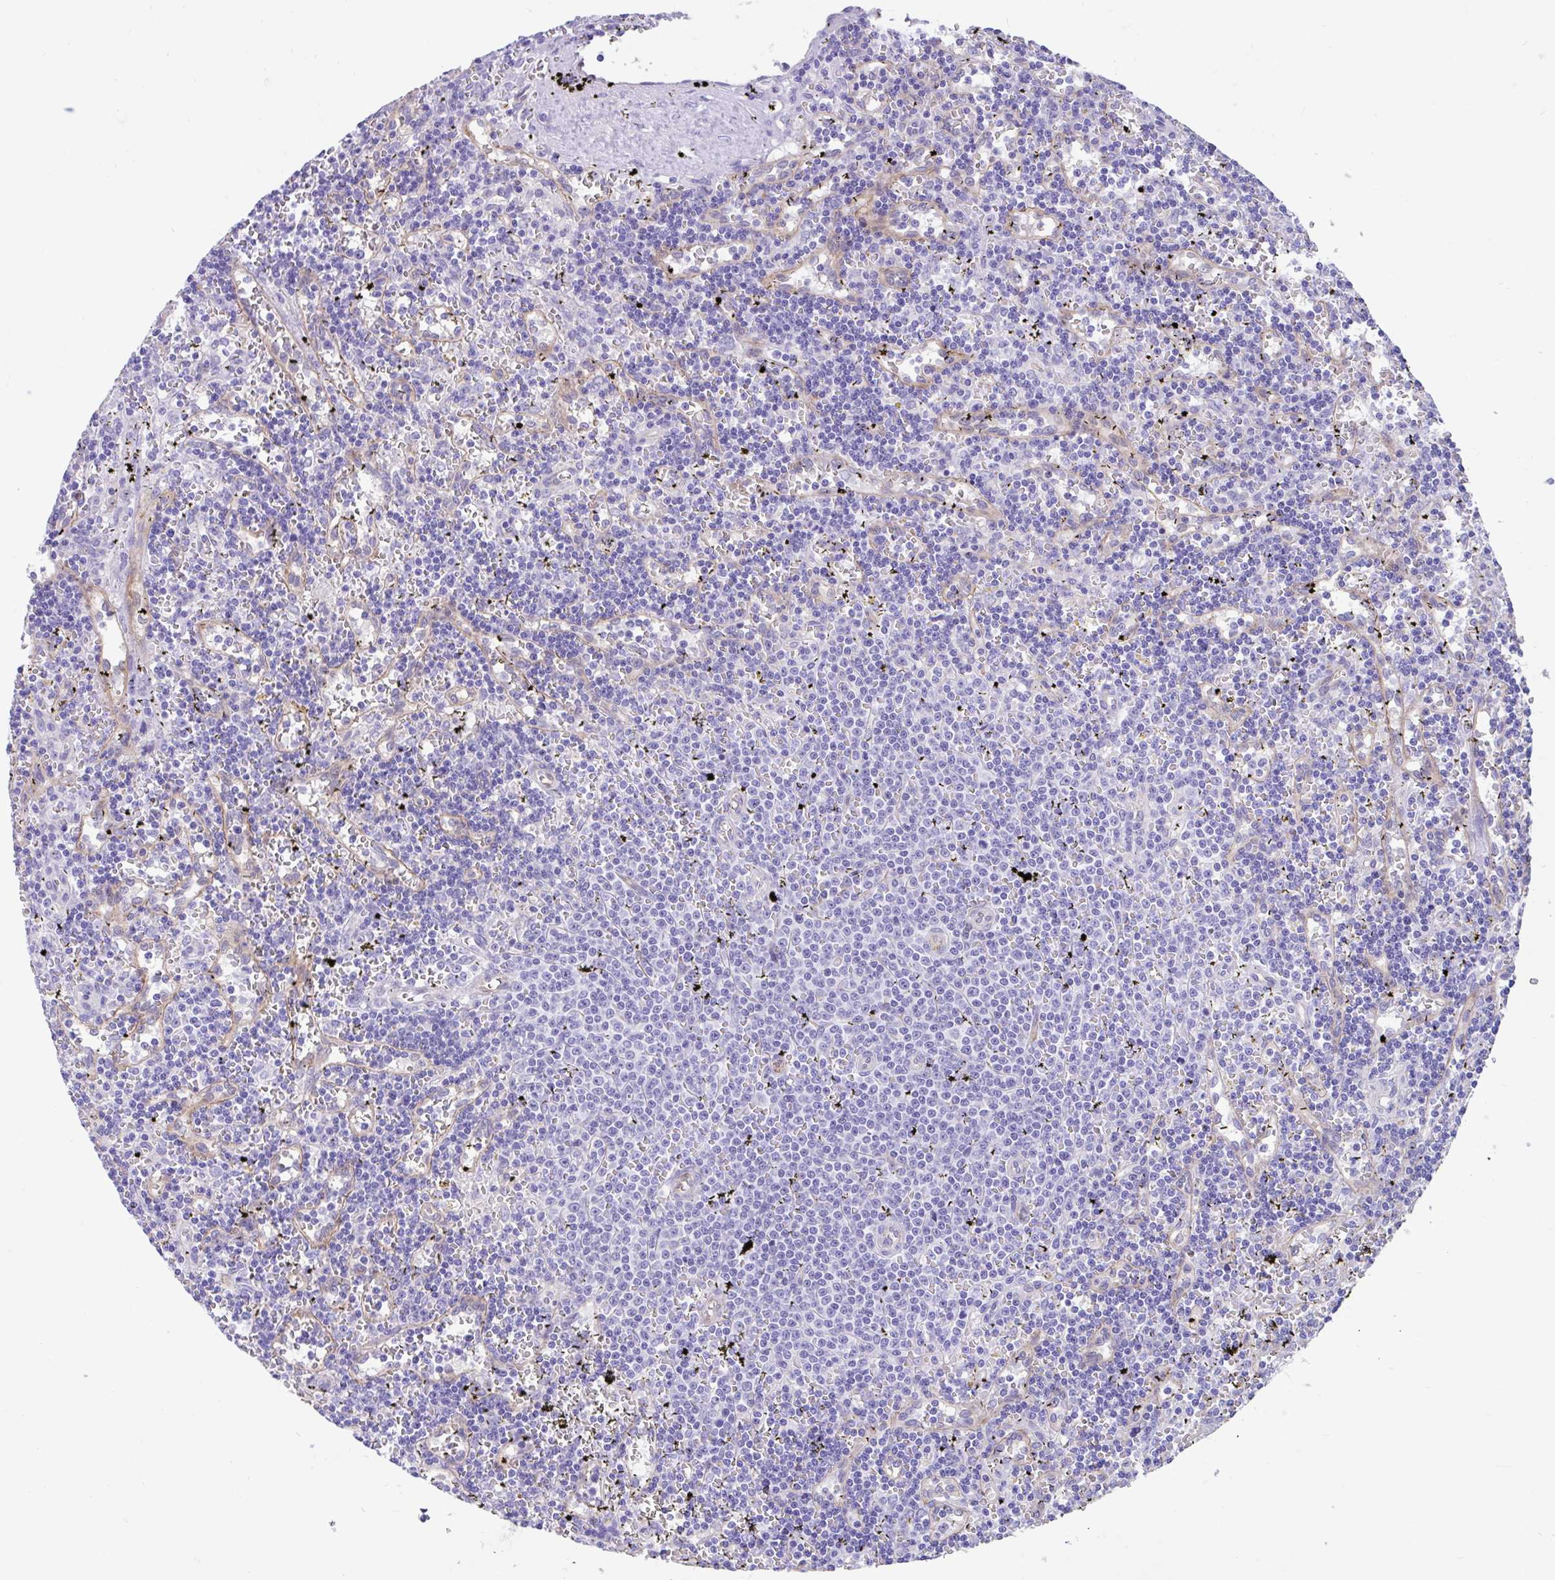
{"staining": {"intensity": "negative", "quantity": "none", "location": "none"}, "tissue": "lymphoma", "cell_type": "Tumor cells", "image_type": "cancer", "snomed": [{"axis": "morphology", "description": "Malignant lymphoma, non-Hodgkin's type, Low grade"}, {"axis": "topography", "description": "Spleen"}], "caption": "IHC histopathology image of low-grade malignant lymphoma, non-Hodgkin's type stained for a protein (brown), which exhibits no staining in tumor cells.", "gene": "FAM107A", "patient": {"sex": "male", "age": 60}}